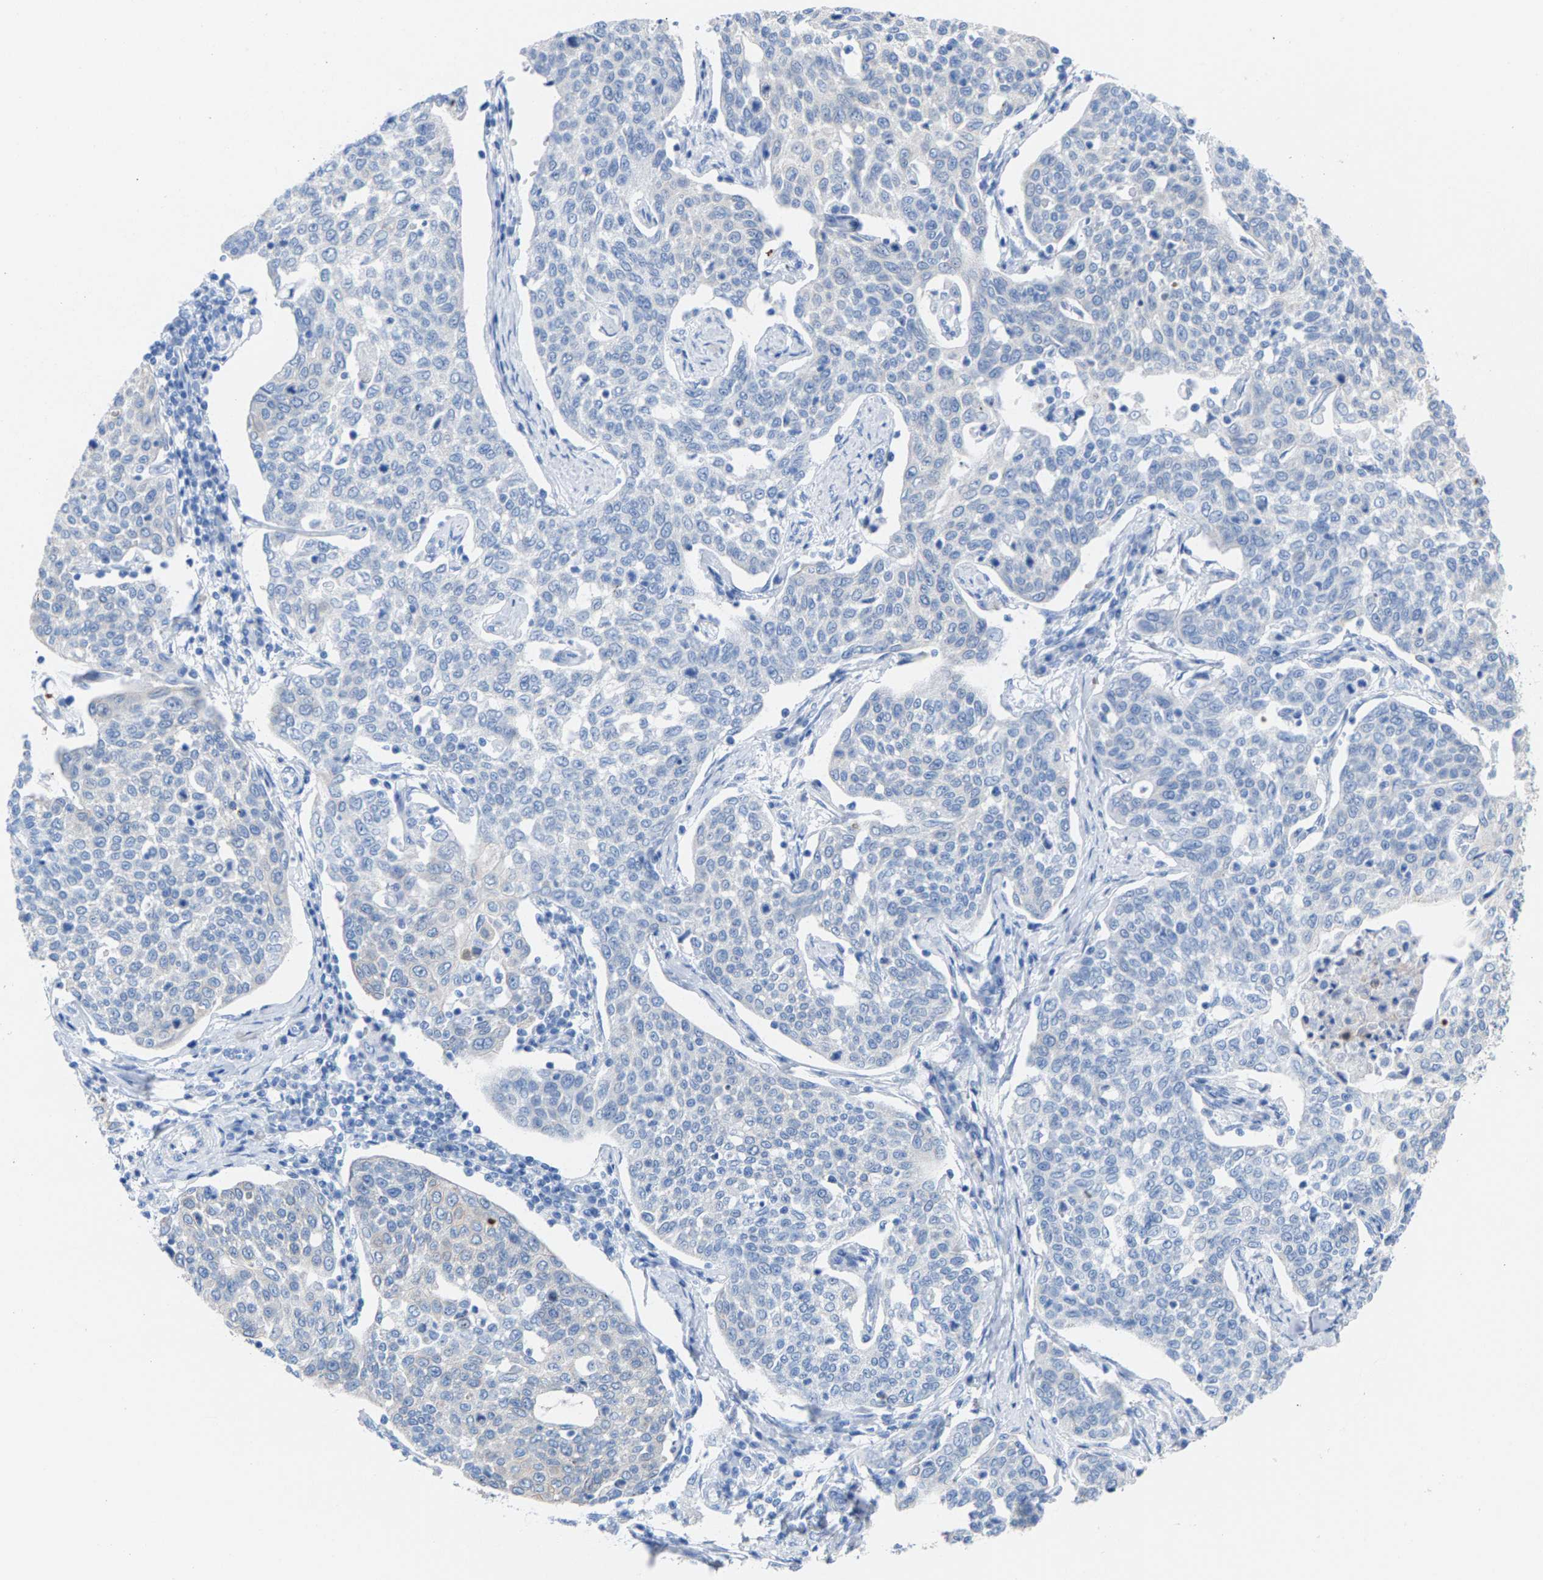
{"staining": {"intensity": "negative", "quantity": "none", "location": "none"}, "tissue": "cervical cancer", "cell_type": "Tumor cells", "image_type": "cancer", "snomed": [{"axis": "morphology", "description": "Squamous cell carcinoma, NOS"}, {"axis": "topography", "description": "Cervix"}], "caption": "An image of cervical cancer (squamous cell carcinoma) stained for a protein demonstrates no brown staining in tumor cells. (DAB immunohistochemistry, high magnification).", "gene": "CPA1", "patient": {"sex": "female", "age": 34}}